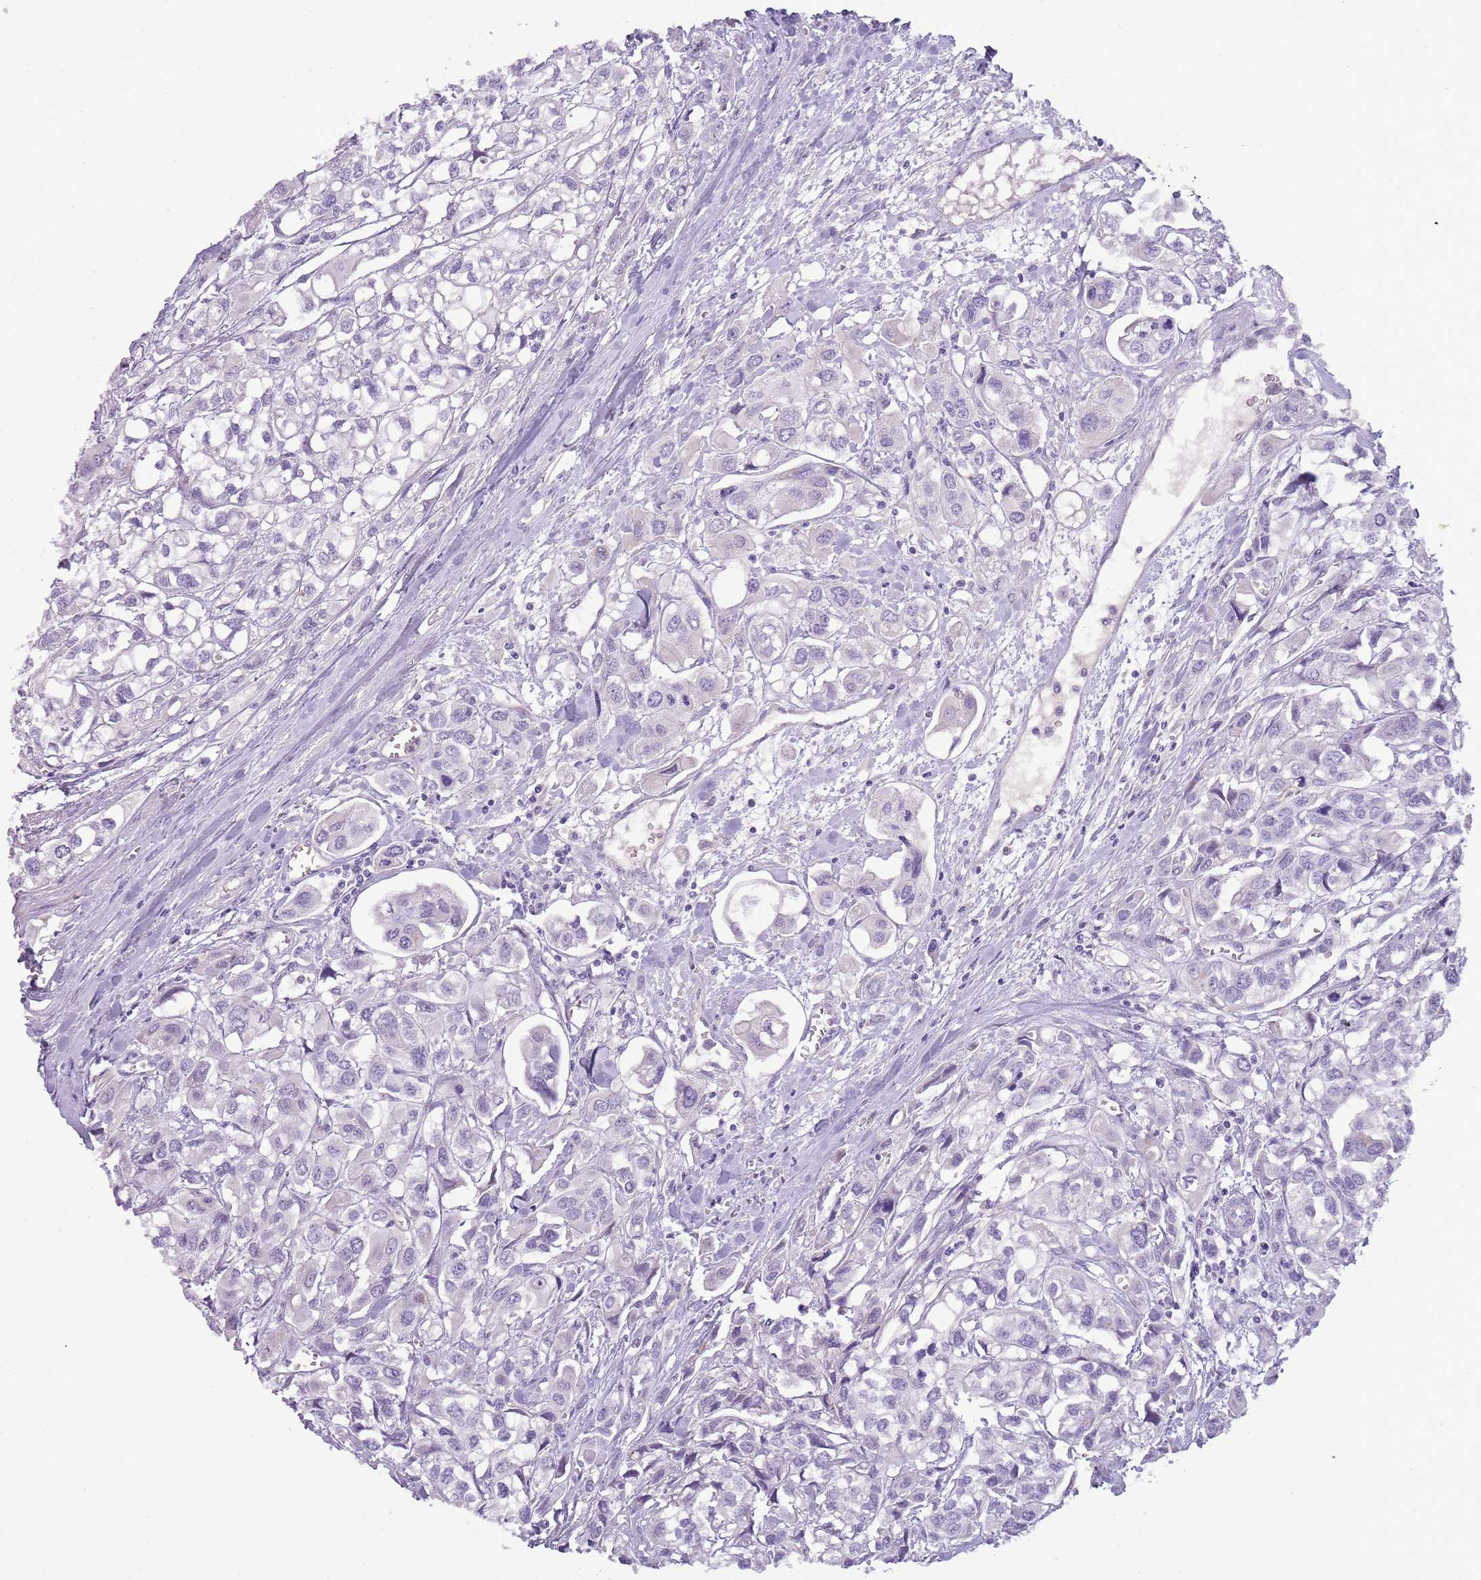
{"staining": {"intensity": "negative", "quantity": "none", "location": "none"}, "tissue": "urothelial cancer", "cell_type": "Tumor cells", "image_type": "cancer", "snomed": [{"axis": "morphology", "description": "Urothelial carcinoma, High grade"}, {"axis": "topography", "description": "Urinary bladder"}], "caption": "A histopathology image of urothelial cancer stained for a protein exhibits no brown staining in tumor cells.", "gene": "NBPF6", "patient": {"sex": "male", "age": 67}}